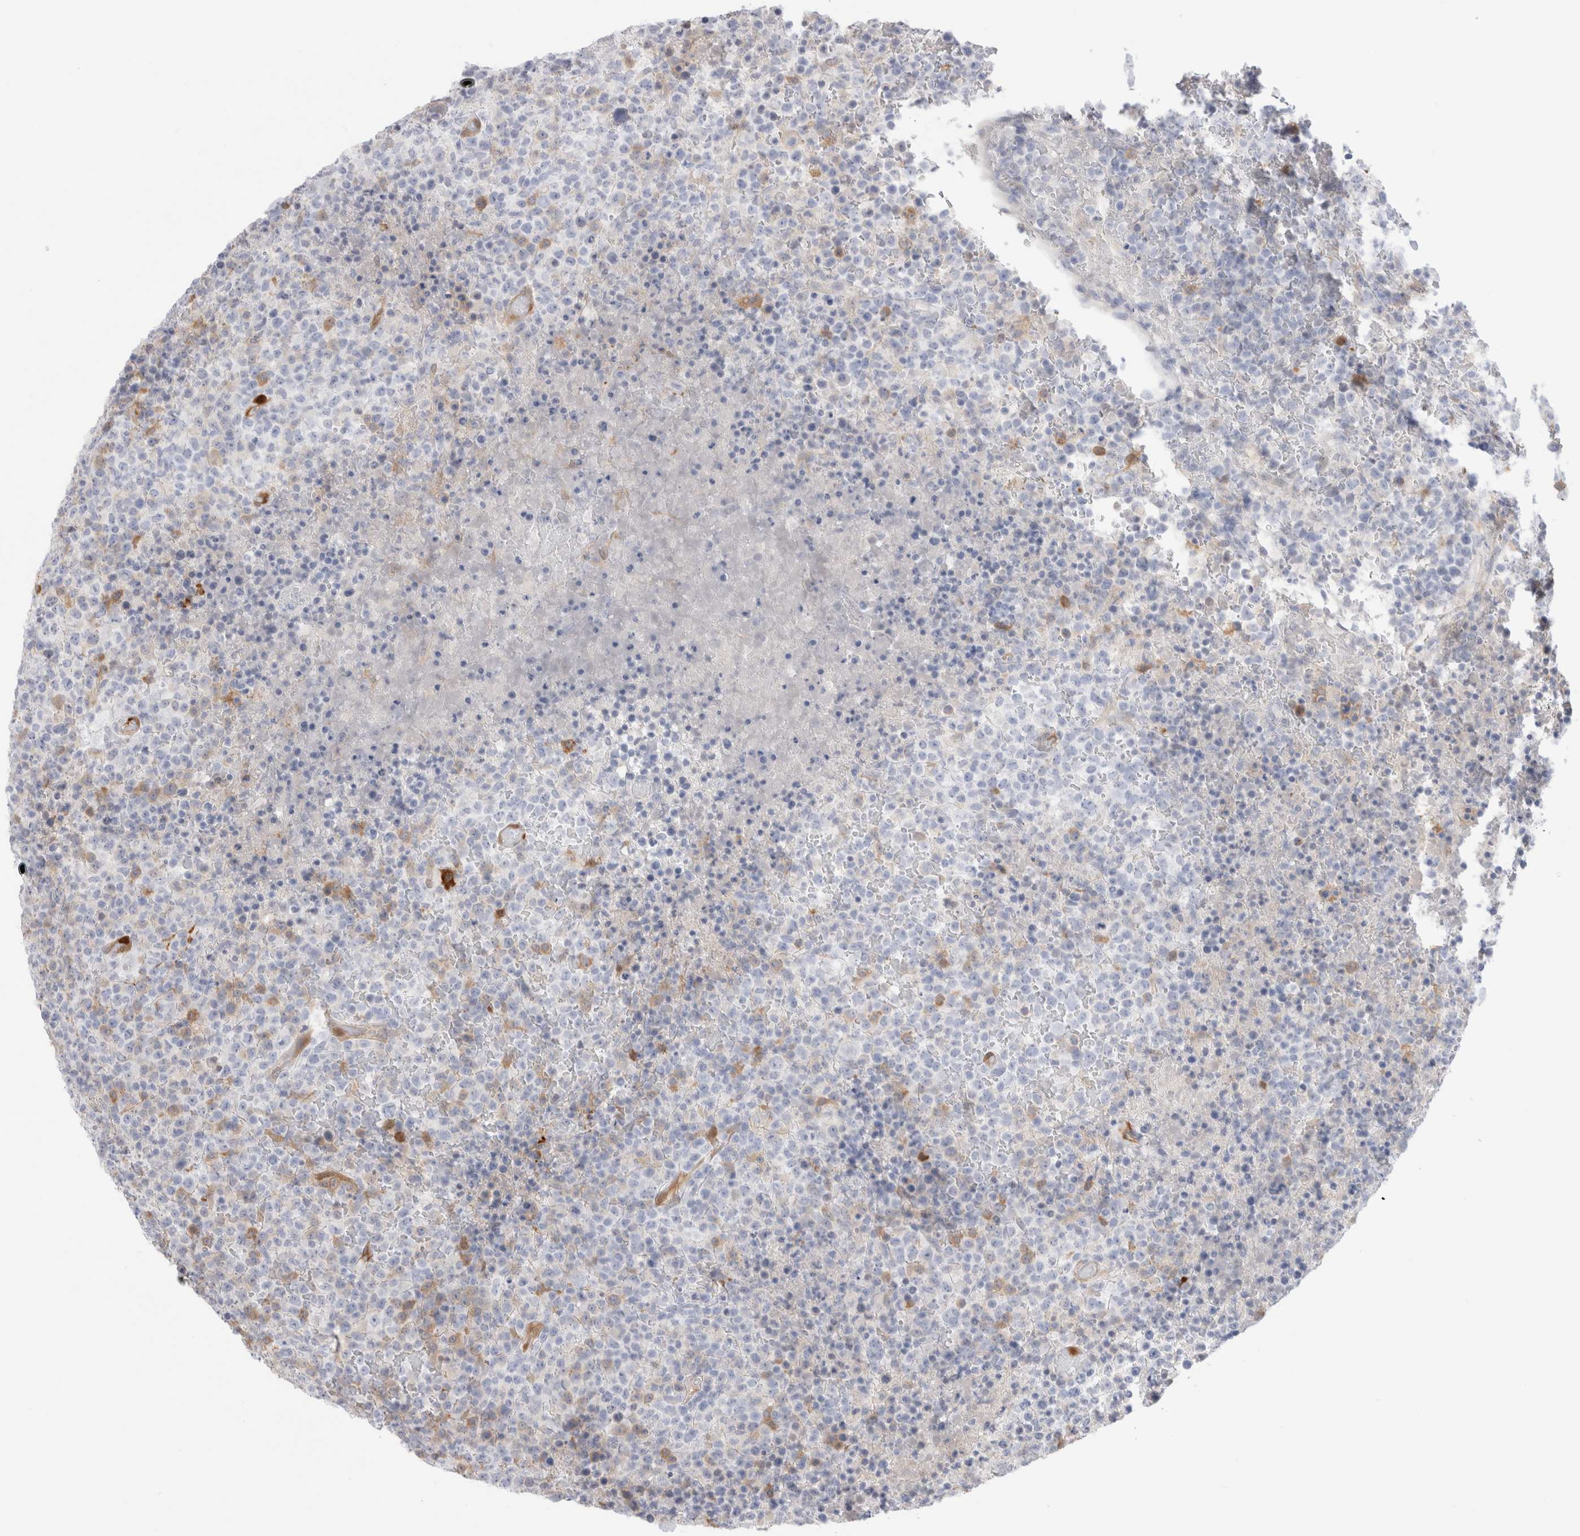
{"staining": {"intensity": "negative", "quantity": "none", "location": "none"}, "tissue": "lymphoma", "cell_type": "Tumor cells", "image_type": "cancer", "snomed": [{"axis": "morphology", "description": "Malignant lymphoma, non-Hodgkin's type, High grade"}, {"axis": "topography", "description": "Lymph node"}], "caption": "This photomicrograph is of high-grade malignant lymphoma, non-Hodgkin's type stained with IHC to label a protein in brown with the nuclei are counter-stained blue. There is no staining in tumor cells. The staining was performed using DAB (3,3'-diaminobenzidine) to visualize the protein expression in brown, while the nuclei were stained in blue with hematoxylin (Magnification: 20x).", "gene": "NAPEPLD", "patient": {"sex": "male", "age": 13}}